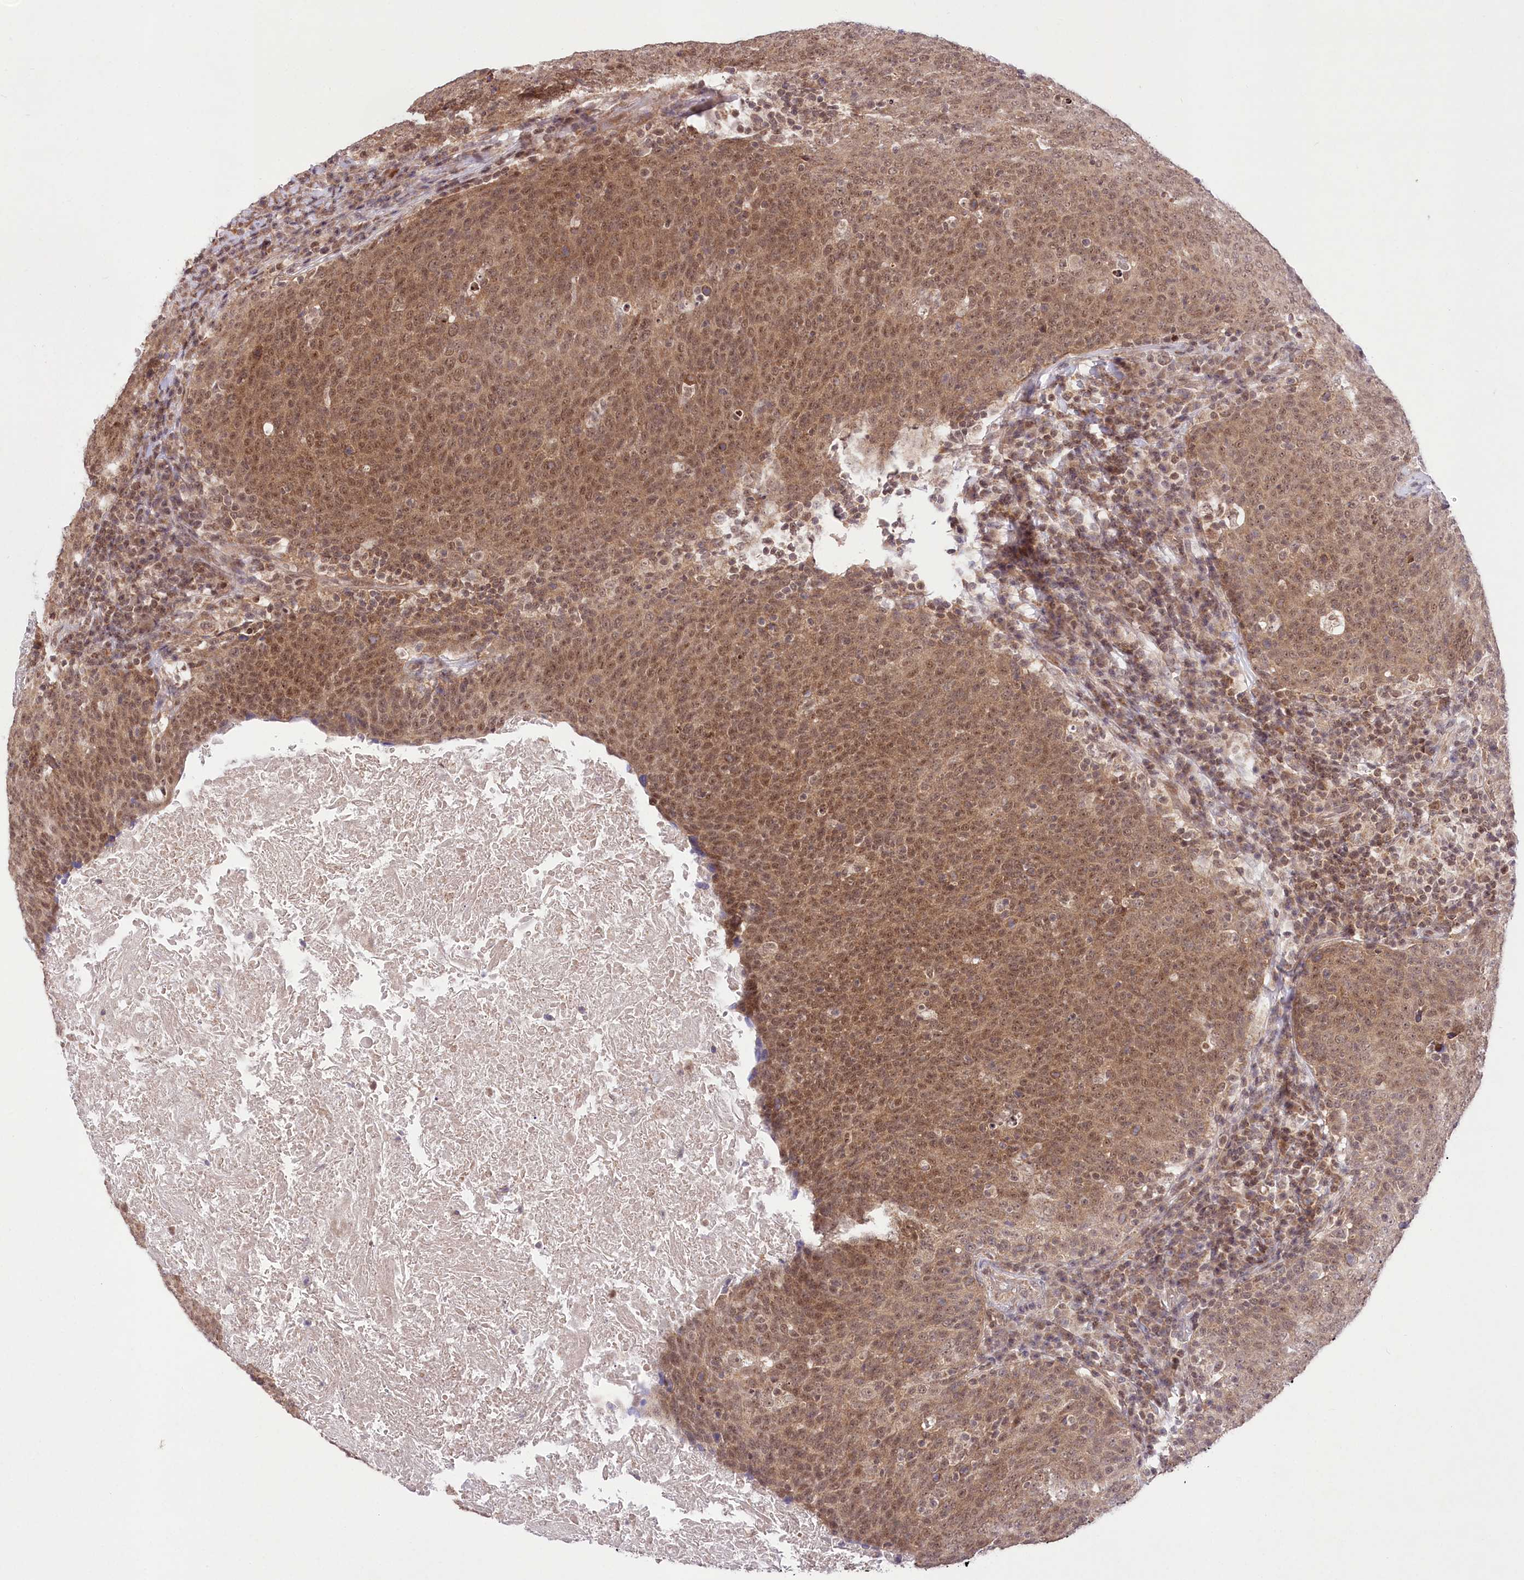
{"staining": {"intensity": "moderate", "quantity": ">75%", "location": "cytoplasmic/membranous,nuclear"}, "tissue": "head and neck cancer", "cell_type": "Tumor cells", "image_type": "cancer", "snomed": [{"axis": "morphology", "description": "Squamous cell carcinoma, NOS"}, {"axis": "morphology", "description": "Squamous cell carcinoma, metastatic, NOS"}, {"axis": "topography", "description": "Lymph node"}, {"axis": "topography", "description": "Head-Neck"}], "caption": "IHC of squamous cell carcinoma (head and neck) reveals medium levels of moderate cytoplasmic/membranous and nuclear positivity in about >75% of tumor cells.", "gene": "ZMAT2", "patient": {"sex": "male", "age": 62}}